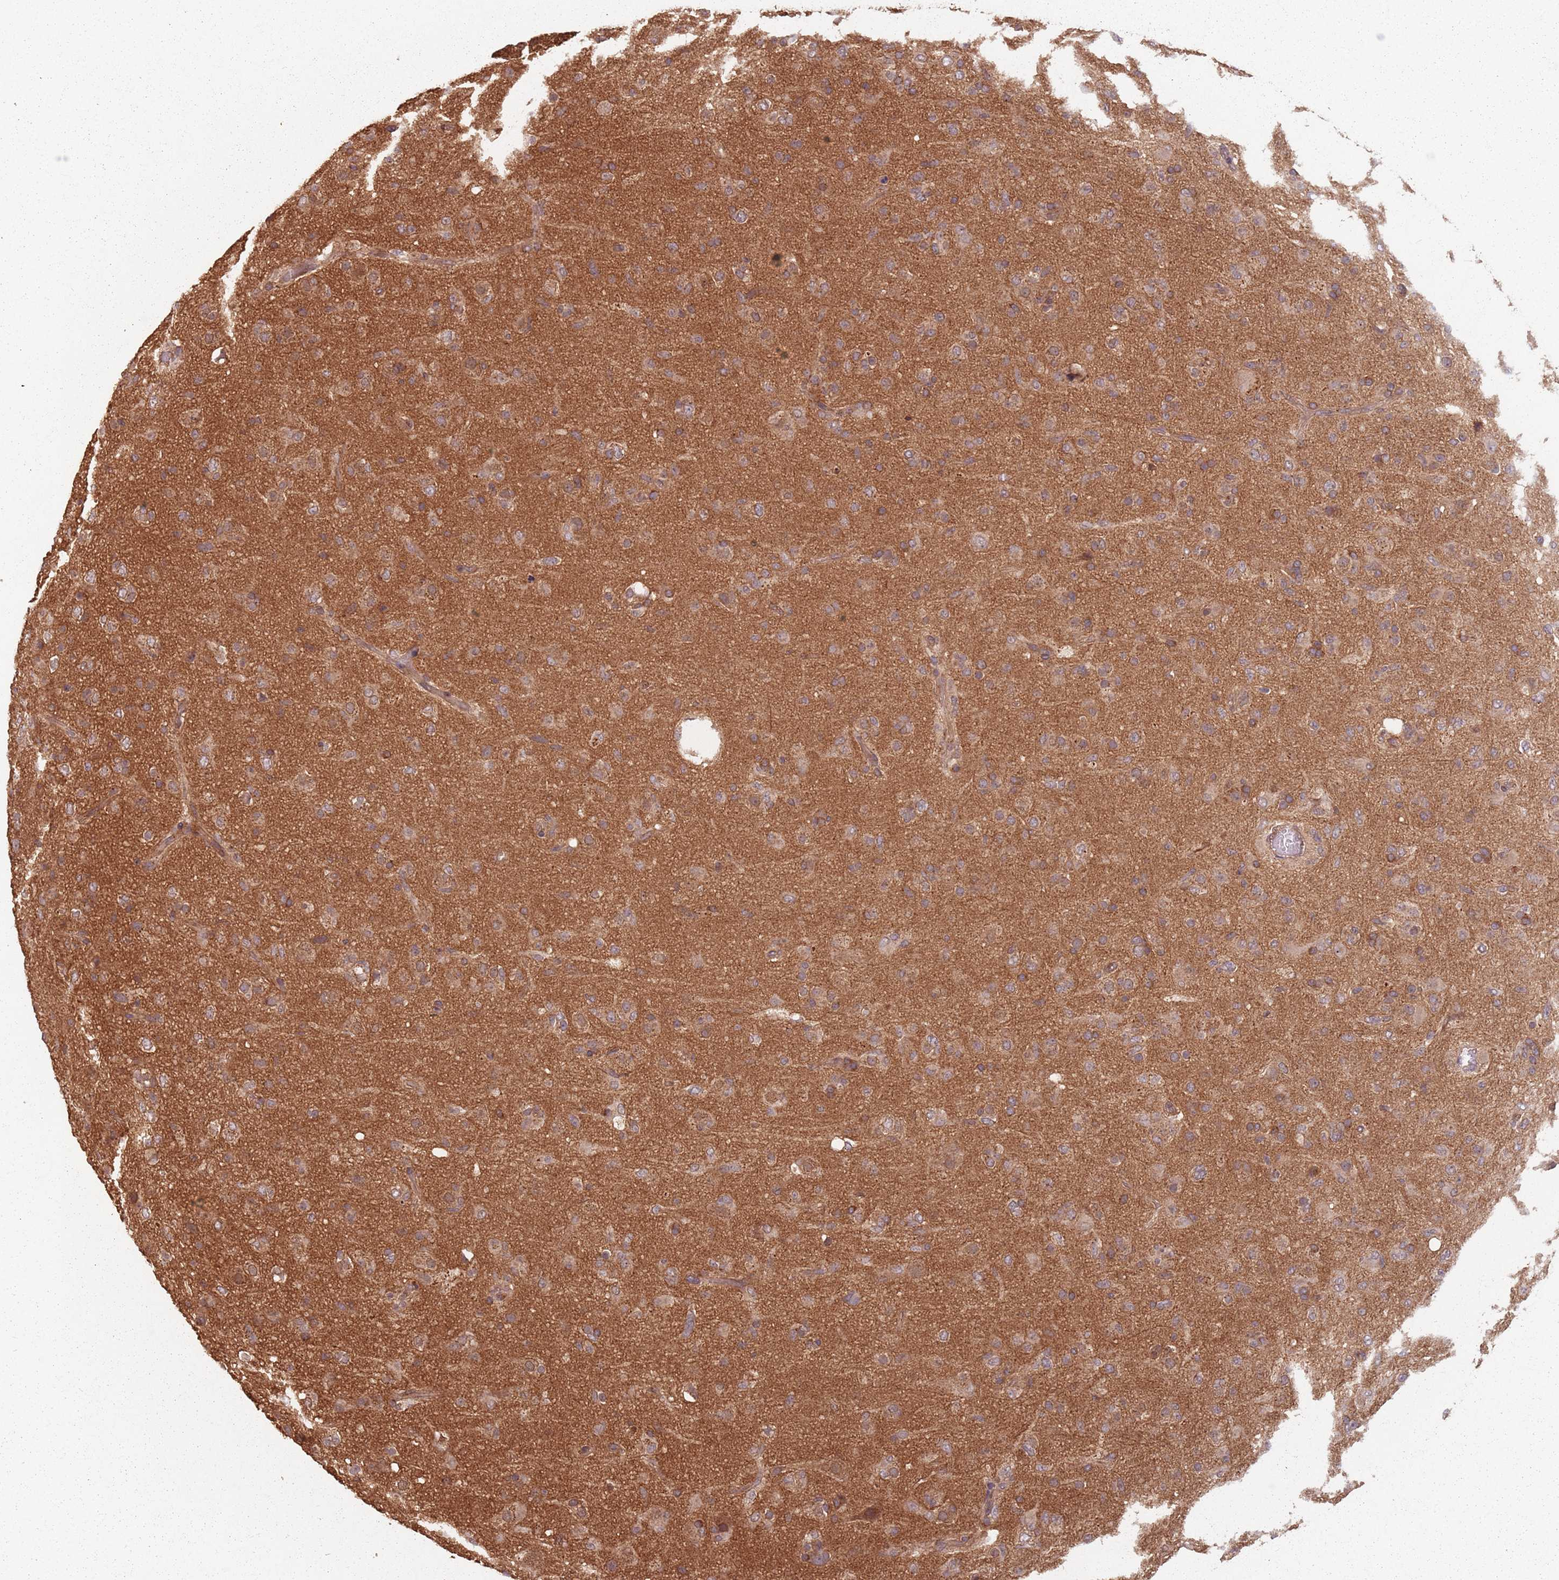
{"staining": {"intensity": "weak", "quantity": ">75%", "location": "cytoplasmic/membranous"}, "tissue": "glioma", "cell_type": "Tumor cells", "image_type": "cancer", "snomed": [{"axis": "morphology", "description": "Glioma, malignant, Low grade"}, {"axis": "topography", "description": "Brain"}], "caption": "This photomicrograph demonstrates IHC staining of human low-grade glioma (malignant), with low weak cytoplasmic/membranous expression in about >75% of tumor cells.", "gene": "C3orf14", "patient": {"sex": "male", "age": 65}}